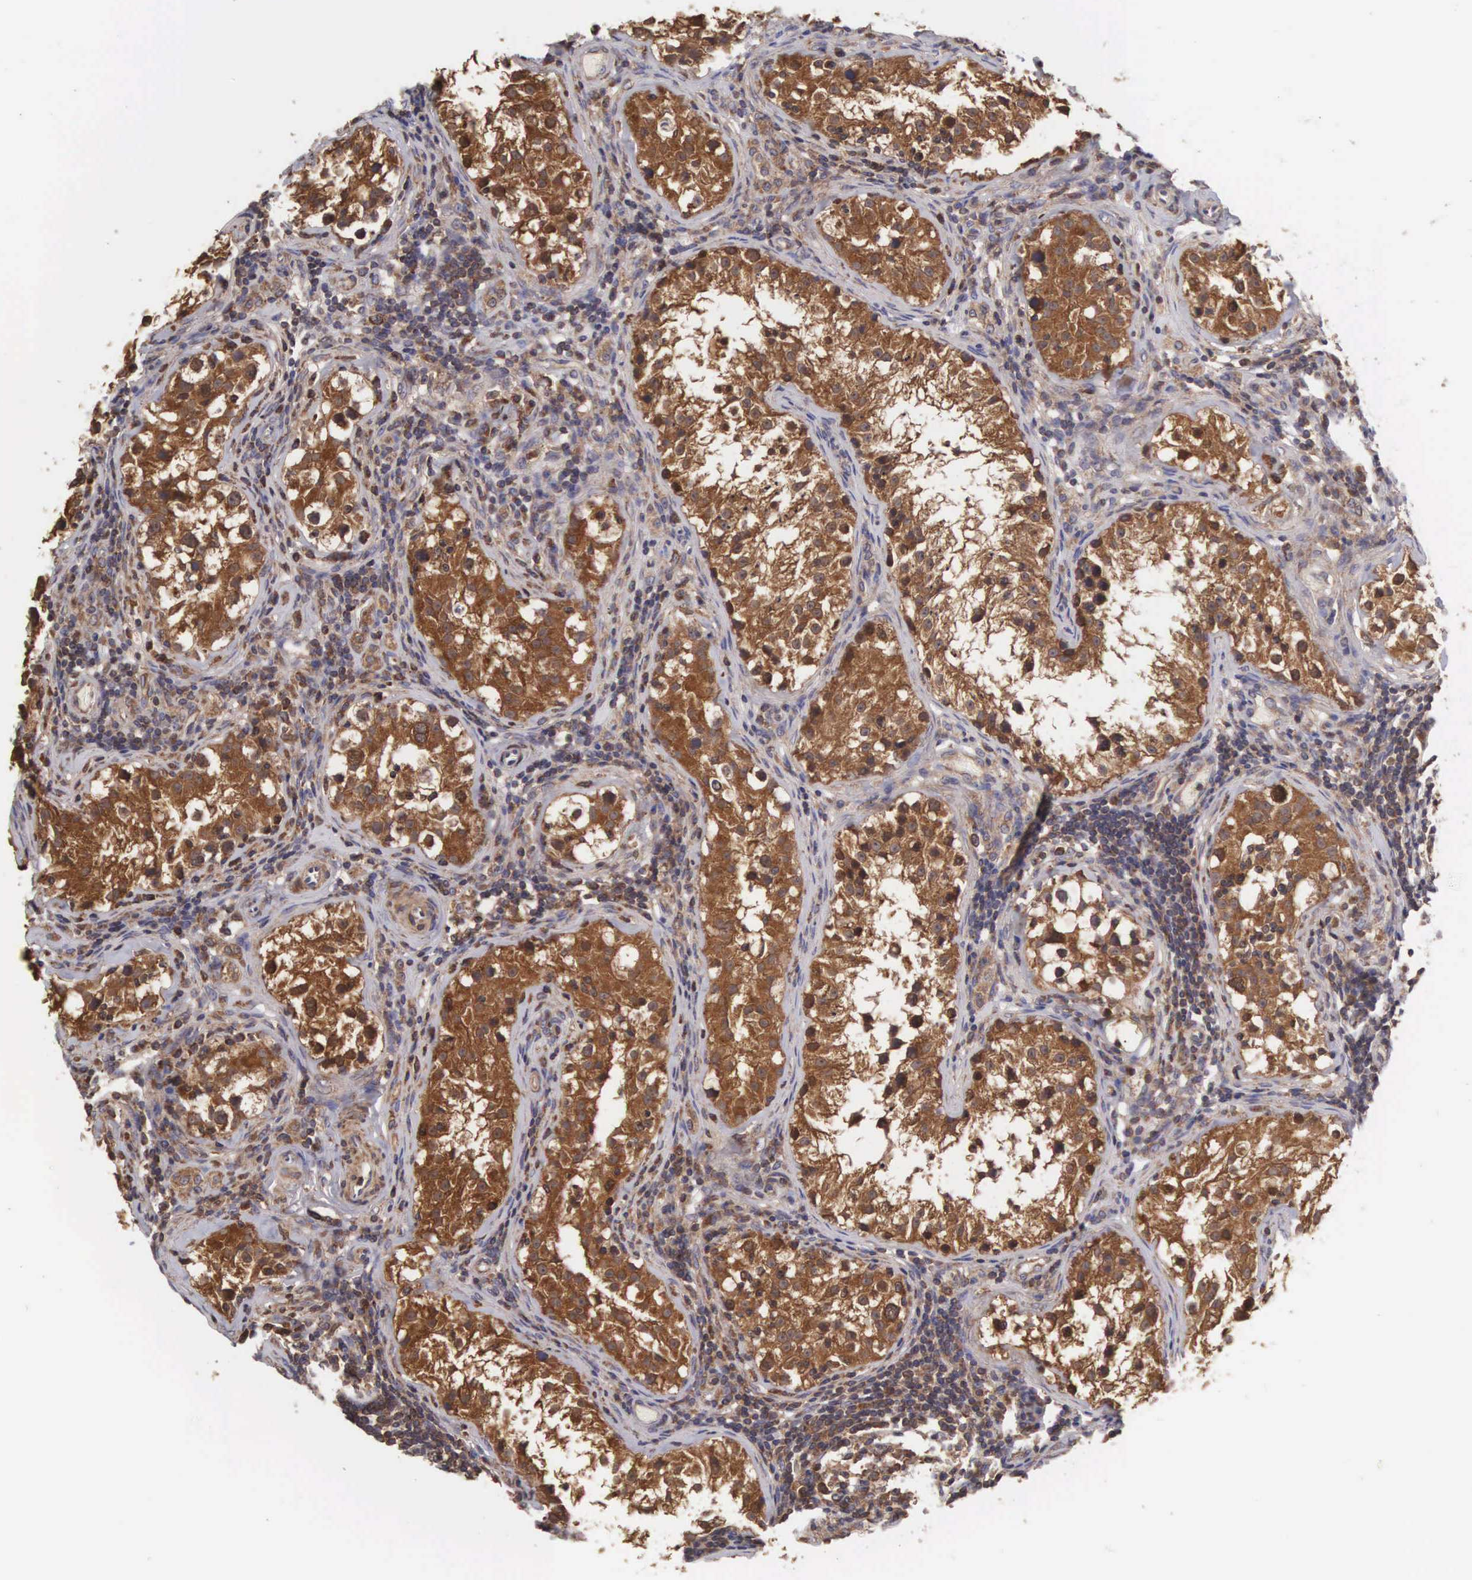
{"staining": {"intensity": "strong", "quantity": ">75%", "location": "cytoplasmic/membranous"}, "tissue": "testis", "cell_type": "Cells in seminiferous ducts", "image_type": "normal", "snomed": [{"axis": "morphology", "description": "Normal tissue, NOS"}, {"axis": "topography", "description": "Testis"}], "caption": "IHC of benign testis shows high levels of strong cytoplasmic/membranous staining in about >75% of cells in seminiferous ducts.", "gene": "DHRS1", "patient": {"sex": "male", "age": 24}}